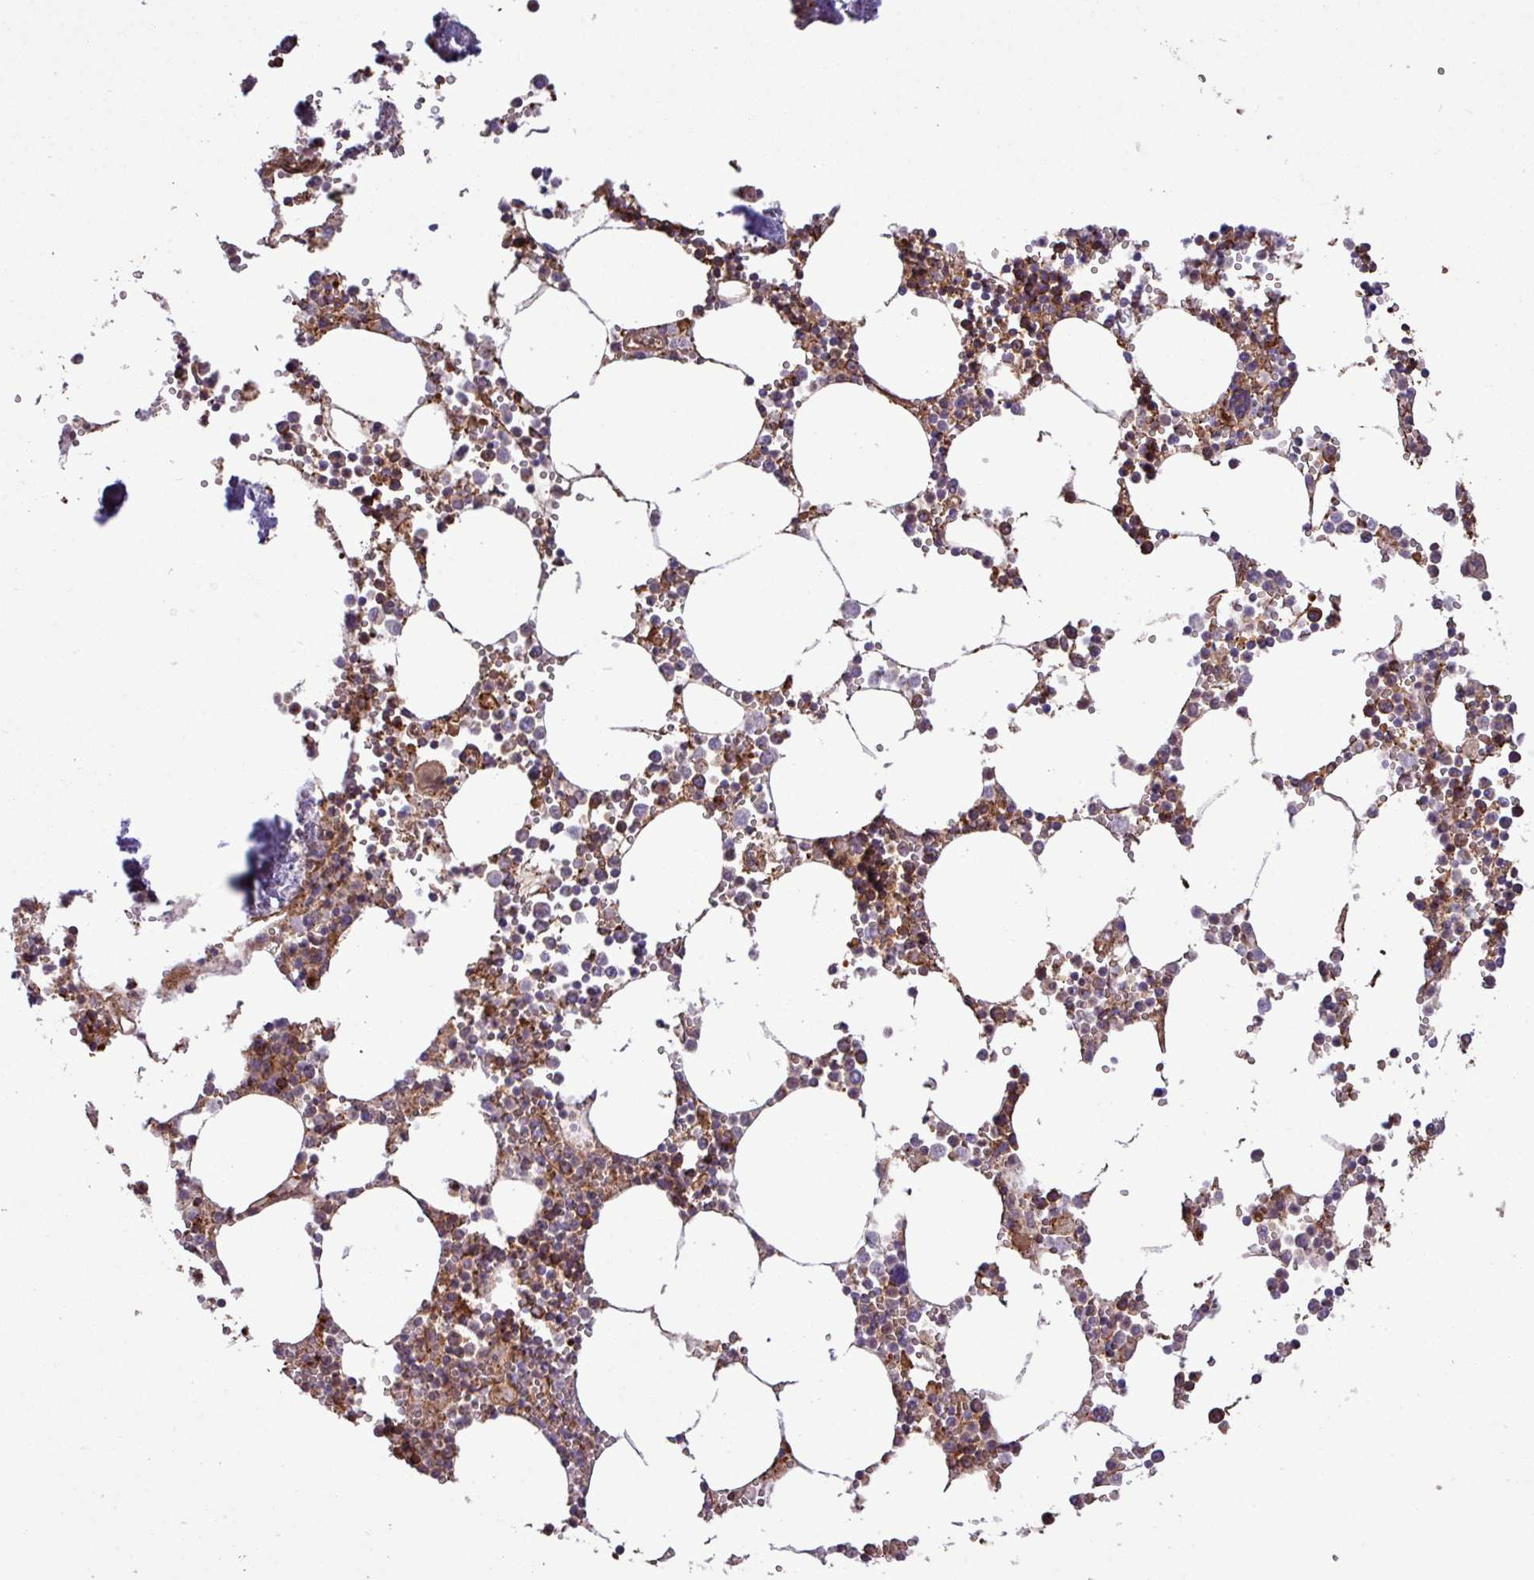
{"staining": {"intensity": "strong", "quantity": ">75%", "location": "cytoplasmic/membranous"}, "tissue": "bone marrow", "cell_type": "Hematopoietic cells", "image_type": "normal", "snomed": [{"axis": "morphology", "description": "Normal tissue, NOS"}, {"axis": "topography", "description": "Bone marrow"}], "caption": "About >75% of hematopoietic cells in normal human bone marrow display strong cytoplasmic/membranous protein positivity as visualized by brown immunohistochemical staining.", "gene": "ZNF300", "patient": {"sex": "male", "age": 54}}